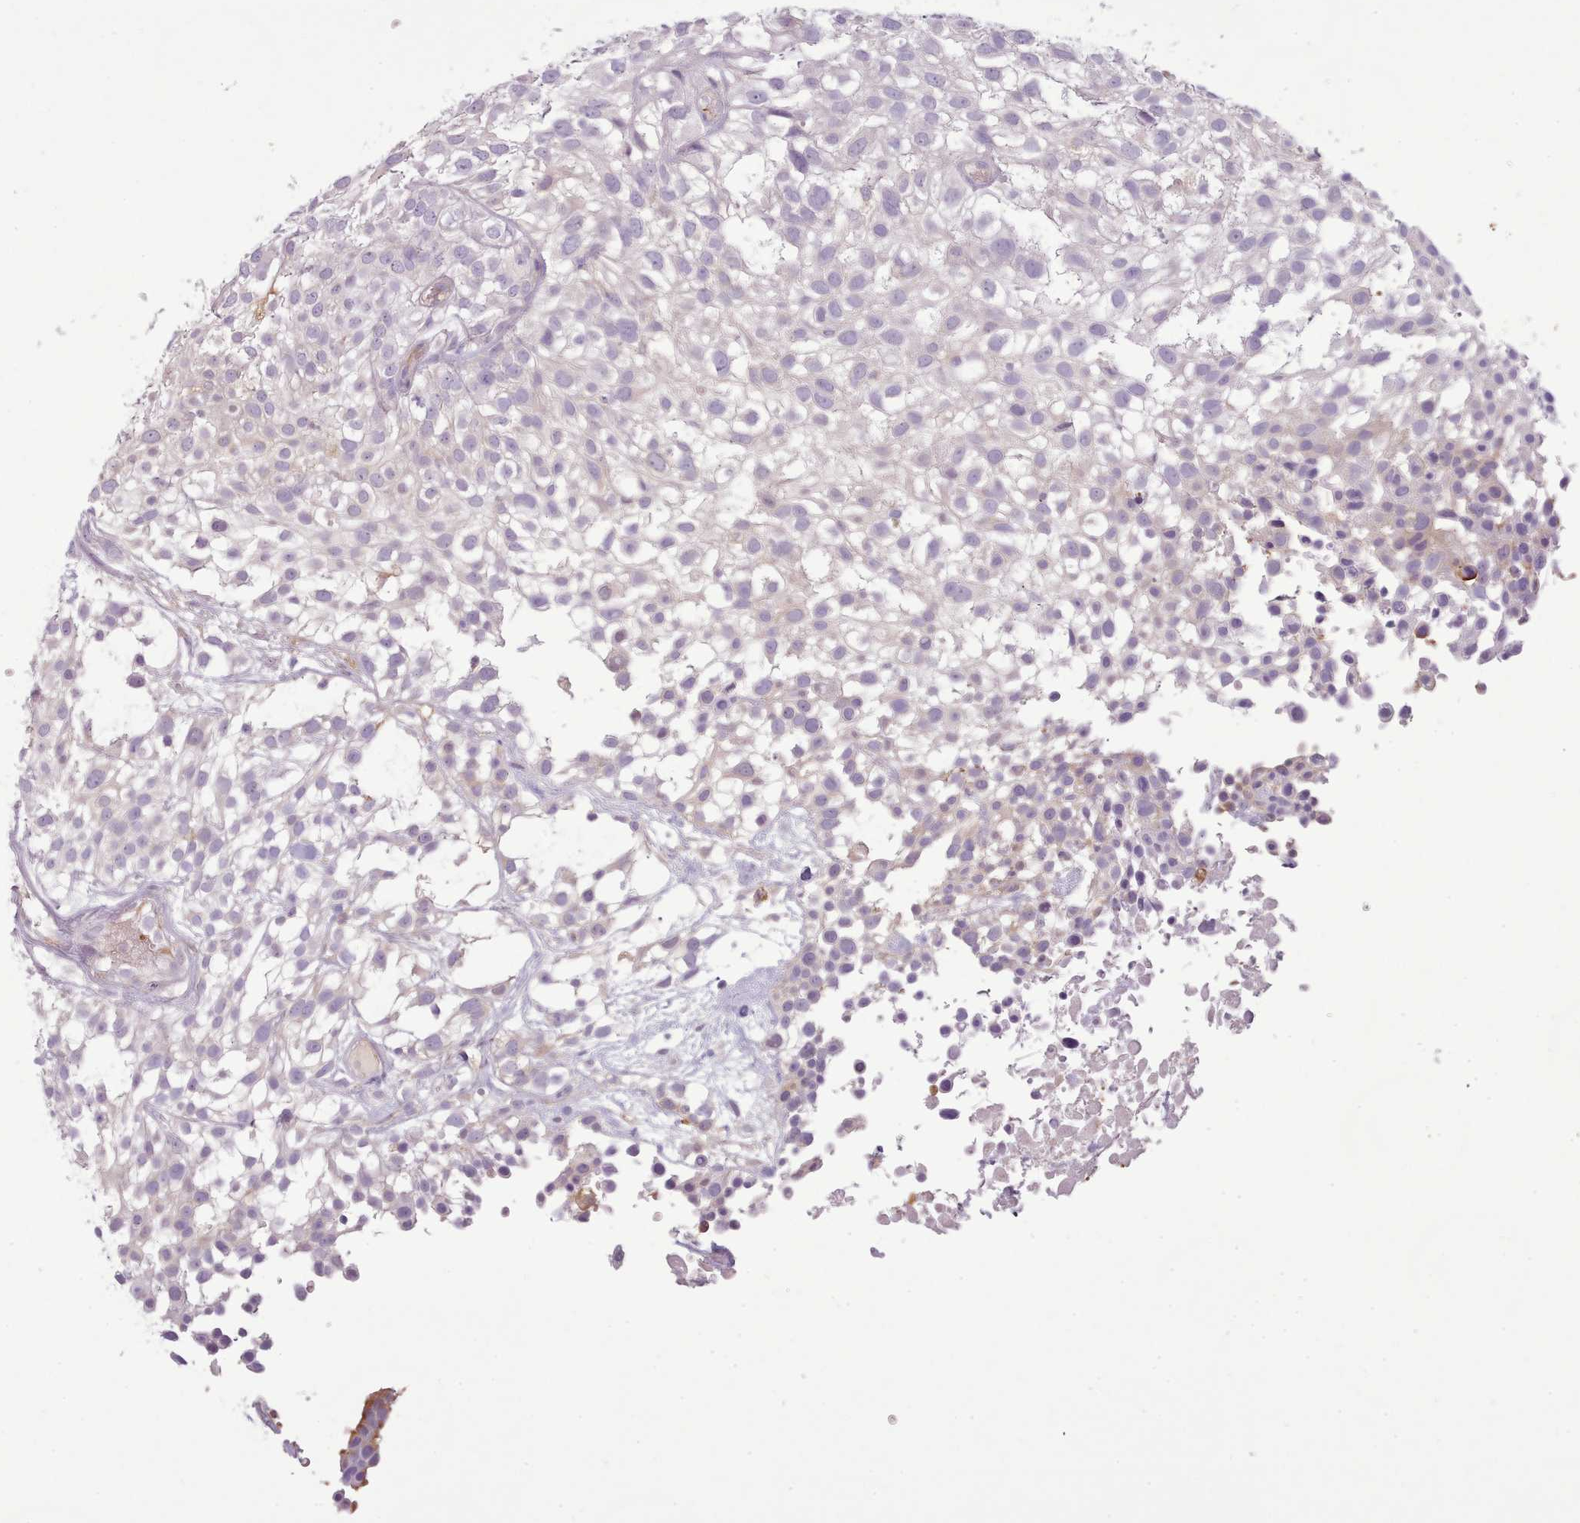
{"staining": {"intensity": "negative", "quantity": "none", "location": "none"}, "tissue": "urothelial cancer", "cell_type": "Tumor cells", "image_type": "cancer", "snomed": [{"axis": "morphology", "description": "Urothelial carcinoma, High grade"}, {"axis": "topography", "description": "Urinary bladder"}], "caption": "This is an immunohistochemistry histopathology image of human urothelial cancer. There is no staining in tumor cells.", "gene": "NDST2", "patient": {"sex": "male", "age": 56}}